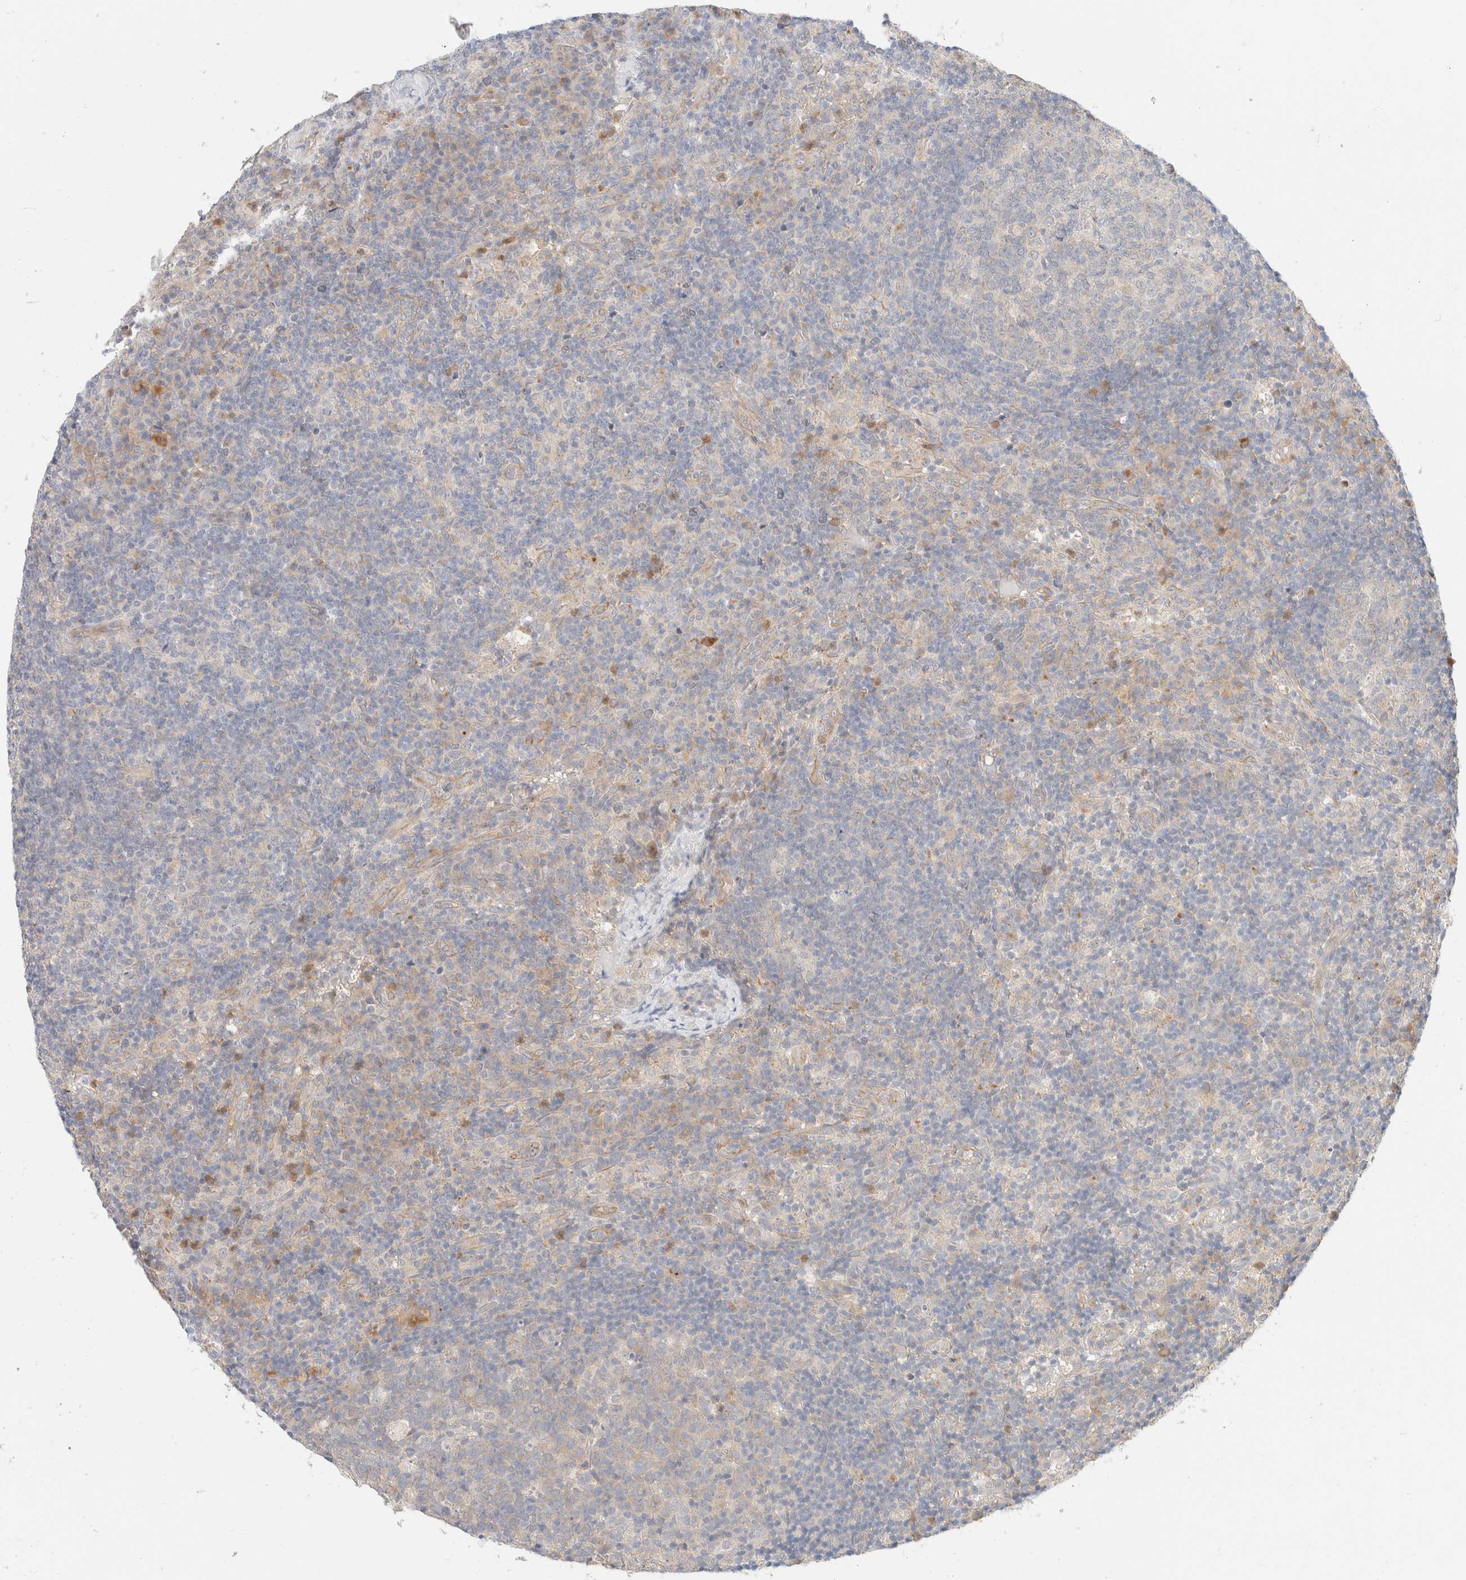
{"staining": {"intensity": "negative", "quantity": "none", "location": "none"}, "tissue": "lymph node", "cell_type": "Germinal center cells", "image_type": "normal", "snomed": [{"axis": "morphology", "description": "Normal tissue, NOS"}, {"axis": "morphology", "description": "Inflammation, NOS"}, {"axis": "topography", "description": "Lymph node"}], "caption": "Immunohistochemistry (IHC) of unremarkable lymph node displays no positivity in germinal center cells. Nuclei are stained in blue.", "gene": "UNC13B", "patient": {"sex": "male", "age": 55}}